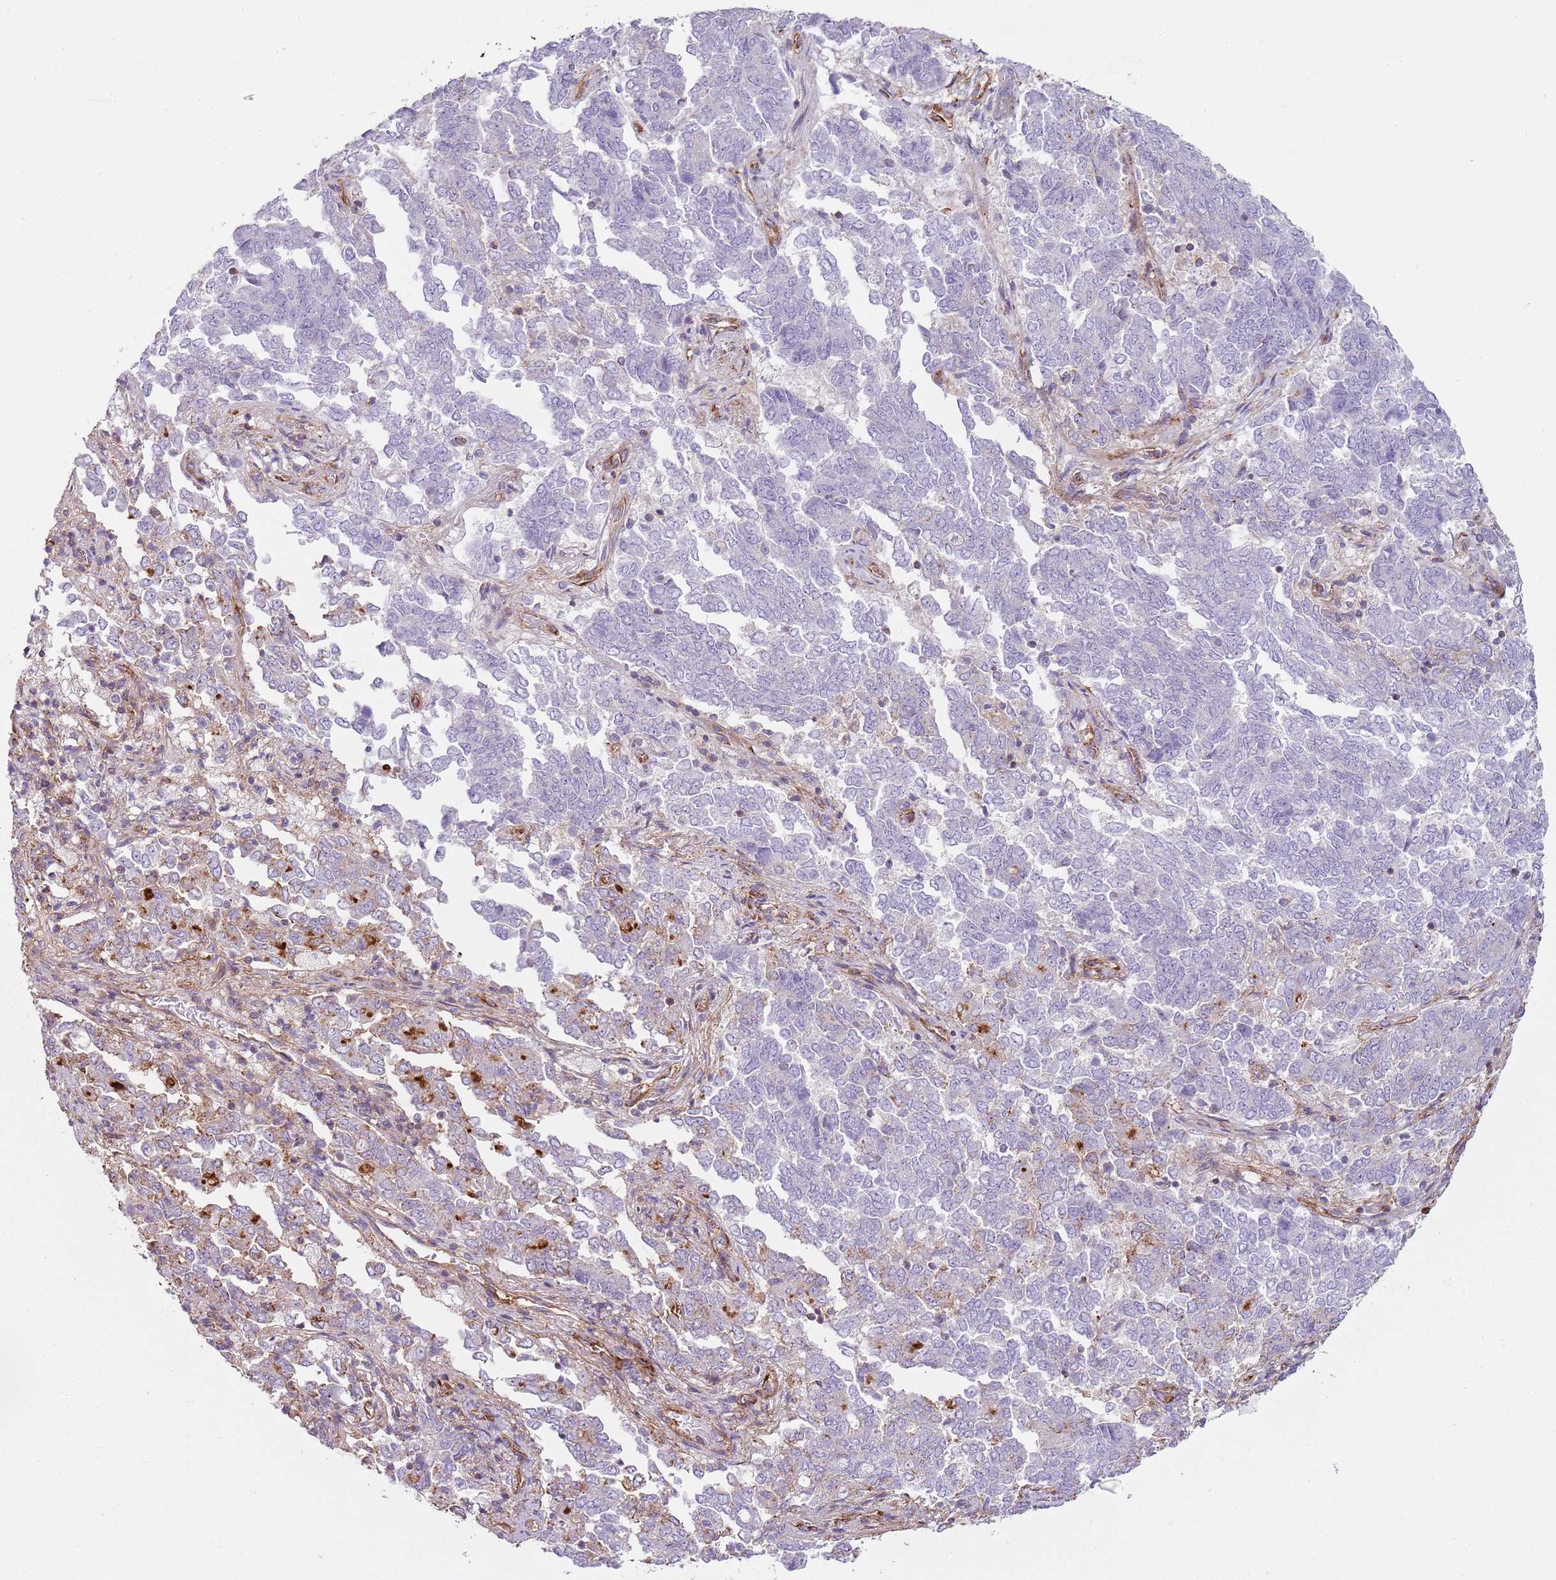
{"staining": {"intensity": "negative", "quantity": "none", "location": "none"}, "tissue": "endometrial cancer", "cell_type": "Tumor cells", "image_type": "cancer", "snomed": [{"axis": "morphology", "description": "Adenocarcinoma, NOS"}, {"axis": "topography", "description": "Endometrium"}], "caption": "Photomicrograph shows no protein positivity in tumor cells of endometrial cancer tissue.", "gene": "GNAI3", "patient": {"sex": "female", "age": 80}}